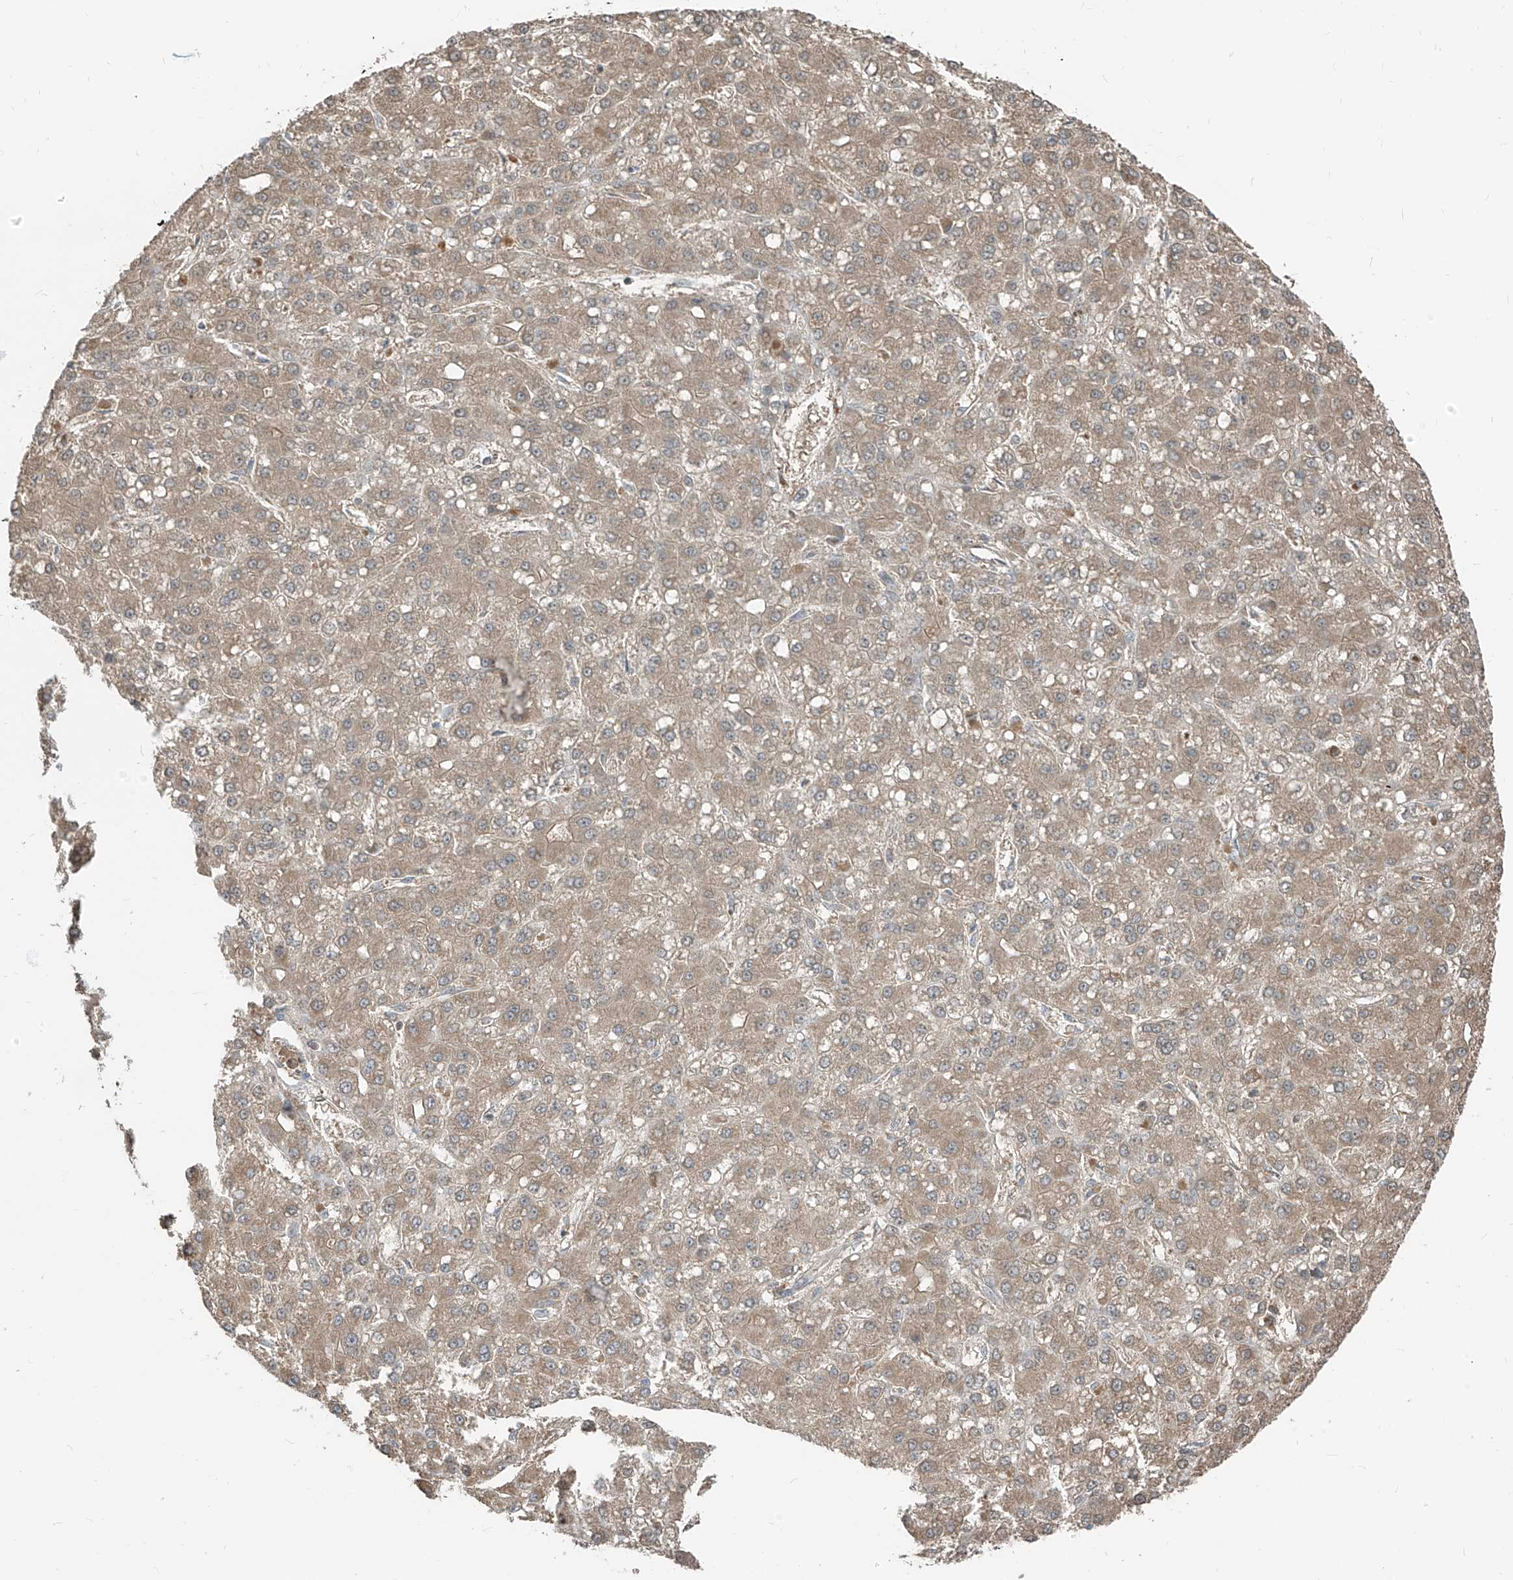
{"staining": {"intensity": "moderate", "quantity": ">75%", "location": "cytoplasmic/membranous"}, "tissue": "liver cancer", "cell_type": "Tumor cells", "image_type": "cancer", "snomed": [{"axis": "morphology", "description": "Carcinoma, Hepatocellular, NOS"}, {"axis": "topography", "description": "Liver"}], "caption": "An image of liver cancer stained for a protein demonstrates moderate cytoplasmic/membranous brown staining in tumor cells.", "gene": "ETHE1", "patient": {"sex": "male", "age": 67}}